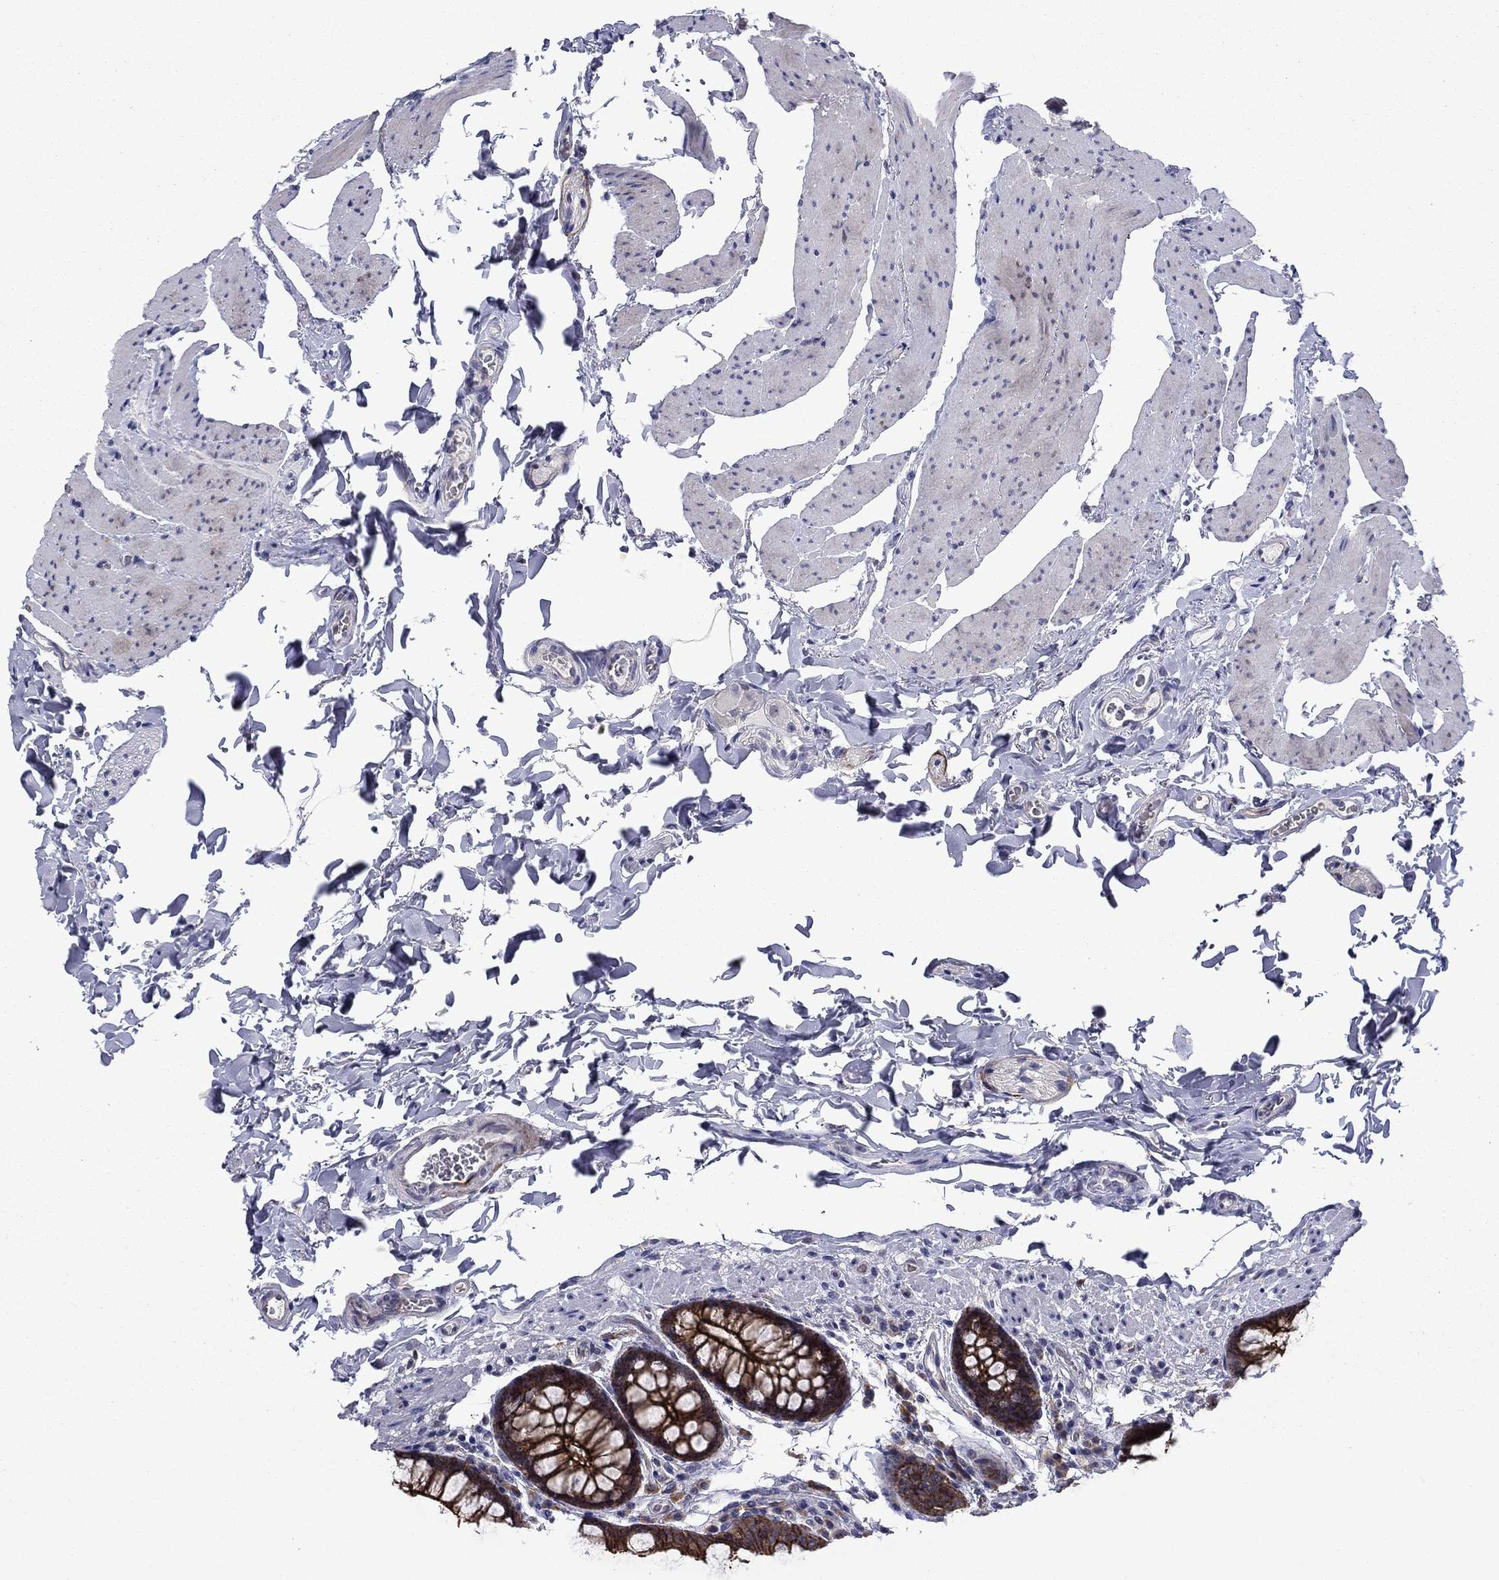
{"staining": {"intensity": "moderate", "quantity": "<25%", "location": "cytoplasmic/membranous"}, "tissue": "colon", "cell_type": "Endothelial cells", "image_type": "normal", "snomed": [{"axis": "morphology", "description": "Normal tissue, NOS"}, {"axis": "topography", "description": "Colon"}], "caption": "IHC (DAB (3,3'-diaminobenzidine)) staining of normal colon displays moderate cytoplasmic/membranous protein expression in approximately <25% of endothelial cells.", "gene": "LMO7", "patient": {"sex": "female", "age": 86}}